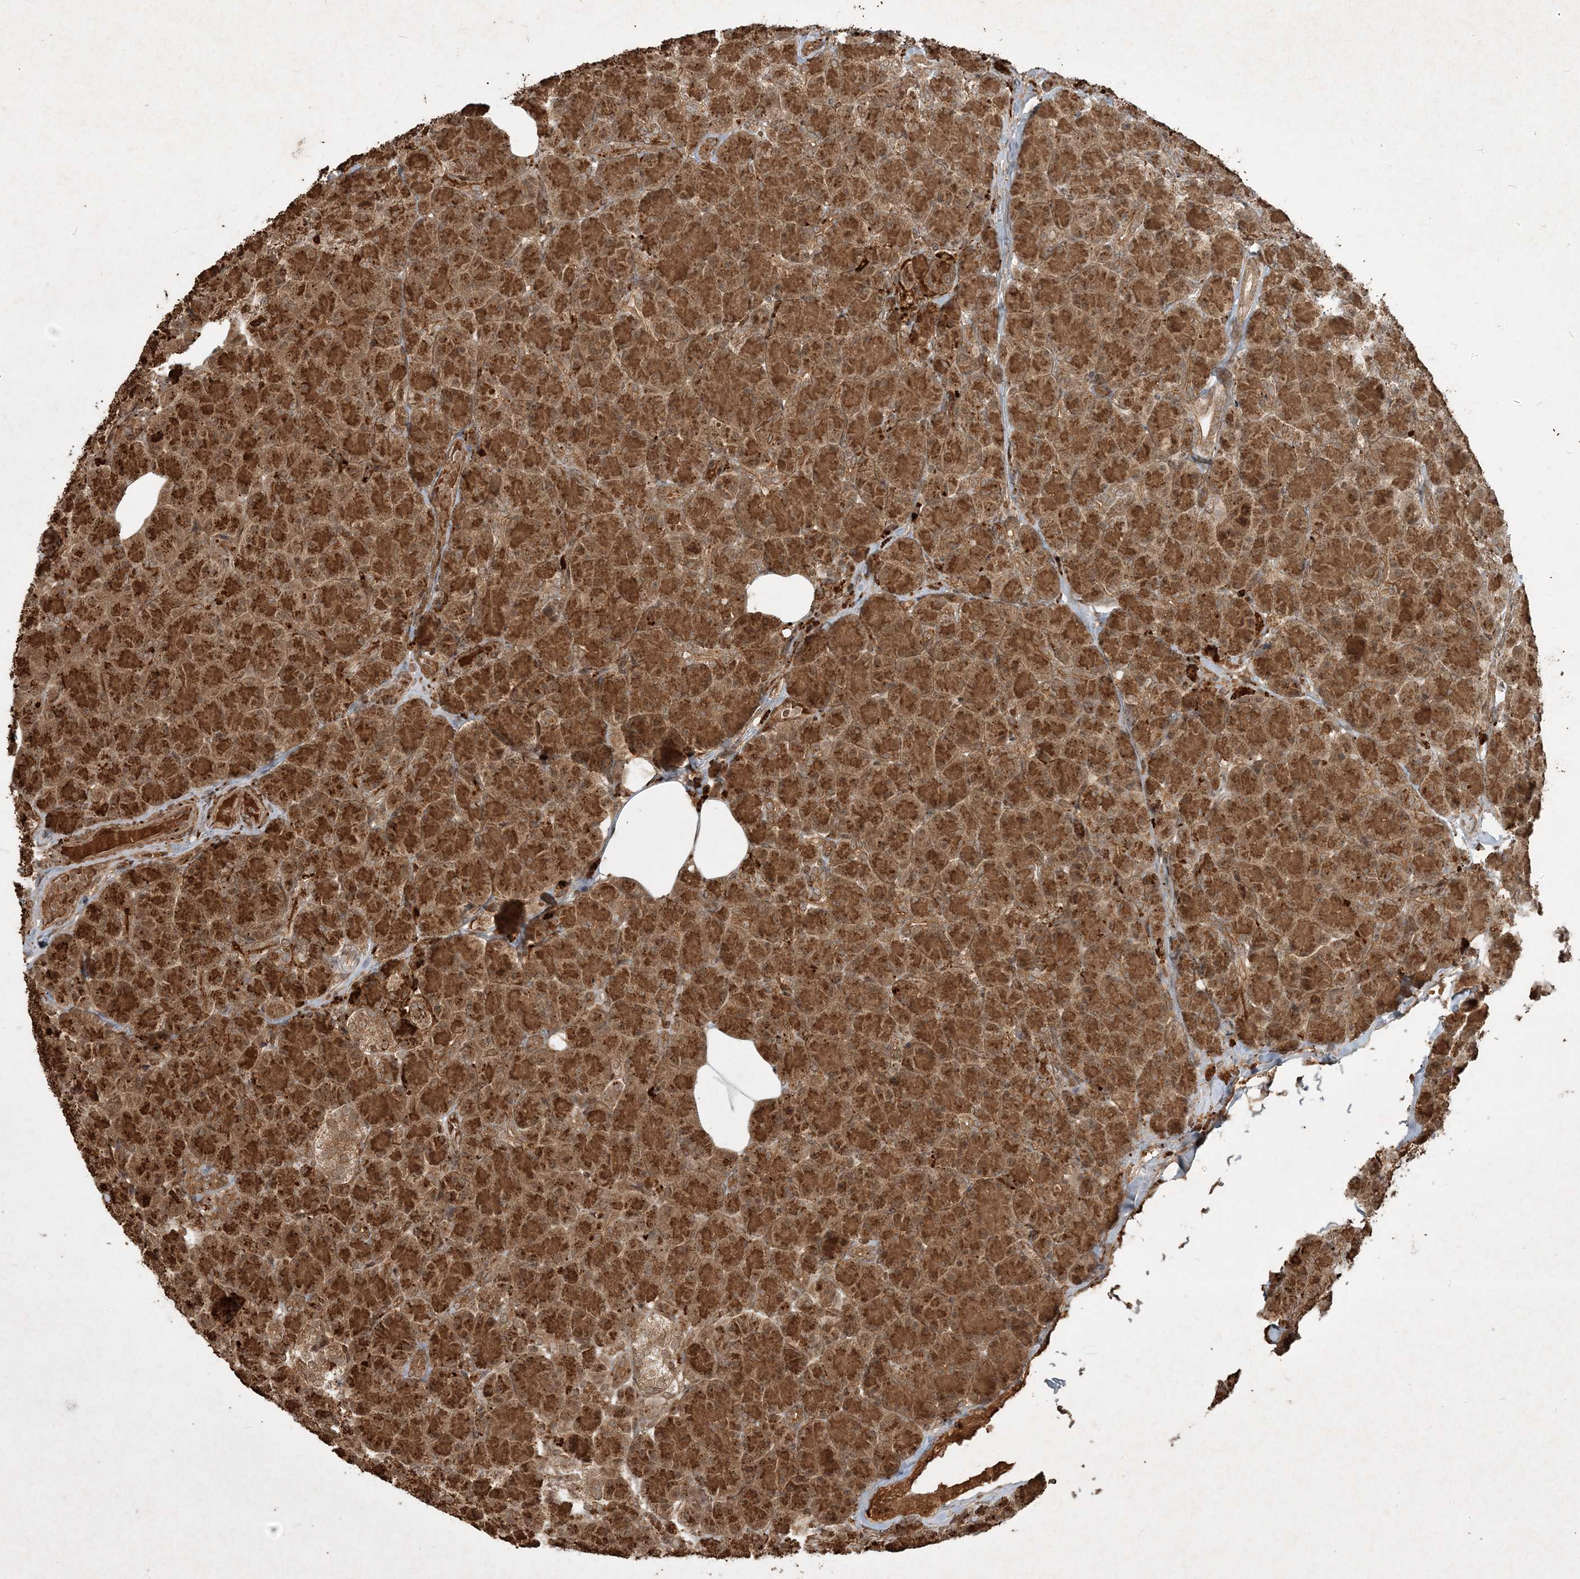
{"staining": {"intensity": "strong", "quantity": ">75%", "location": "cytoplasmic/membranous"}, "tissue": "pancreas", "cell_type": "Exocrine glandular cells", "image_type": "normal", "snomed": [{"axis": "morphology", "description": "Normal tissue, NOS"}, {"axis": "topography", "description": "Pancreas"}], "caption": "An image showing strong cytoplasmic/membranous positivity in about >75% of exocrine glandular cells in unremarkable pancreas, as visualized by brown immunohistochemical staining.", "gene": "NARS1", "patient": {"sex": "female", "age": 43}}